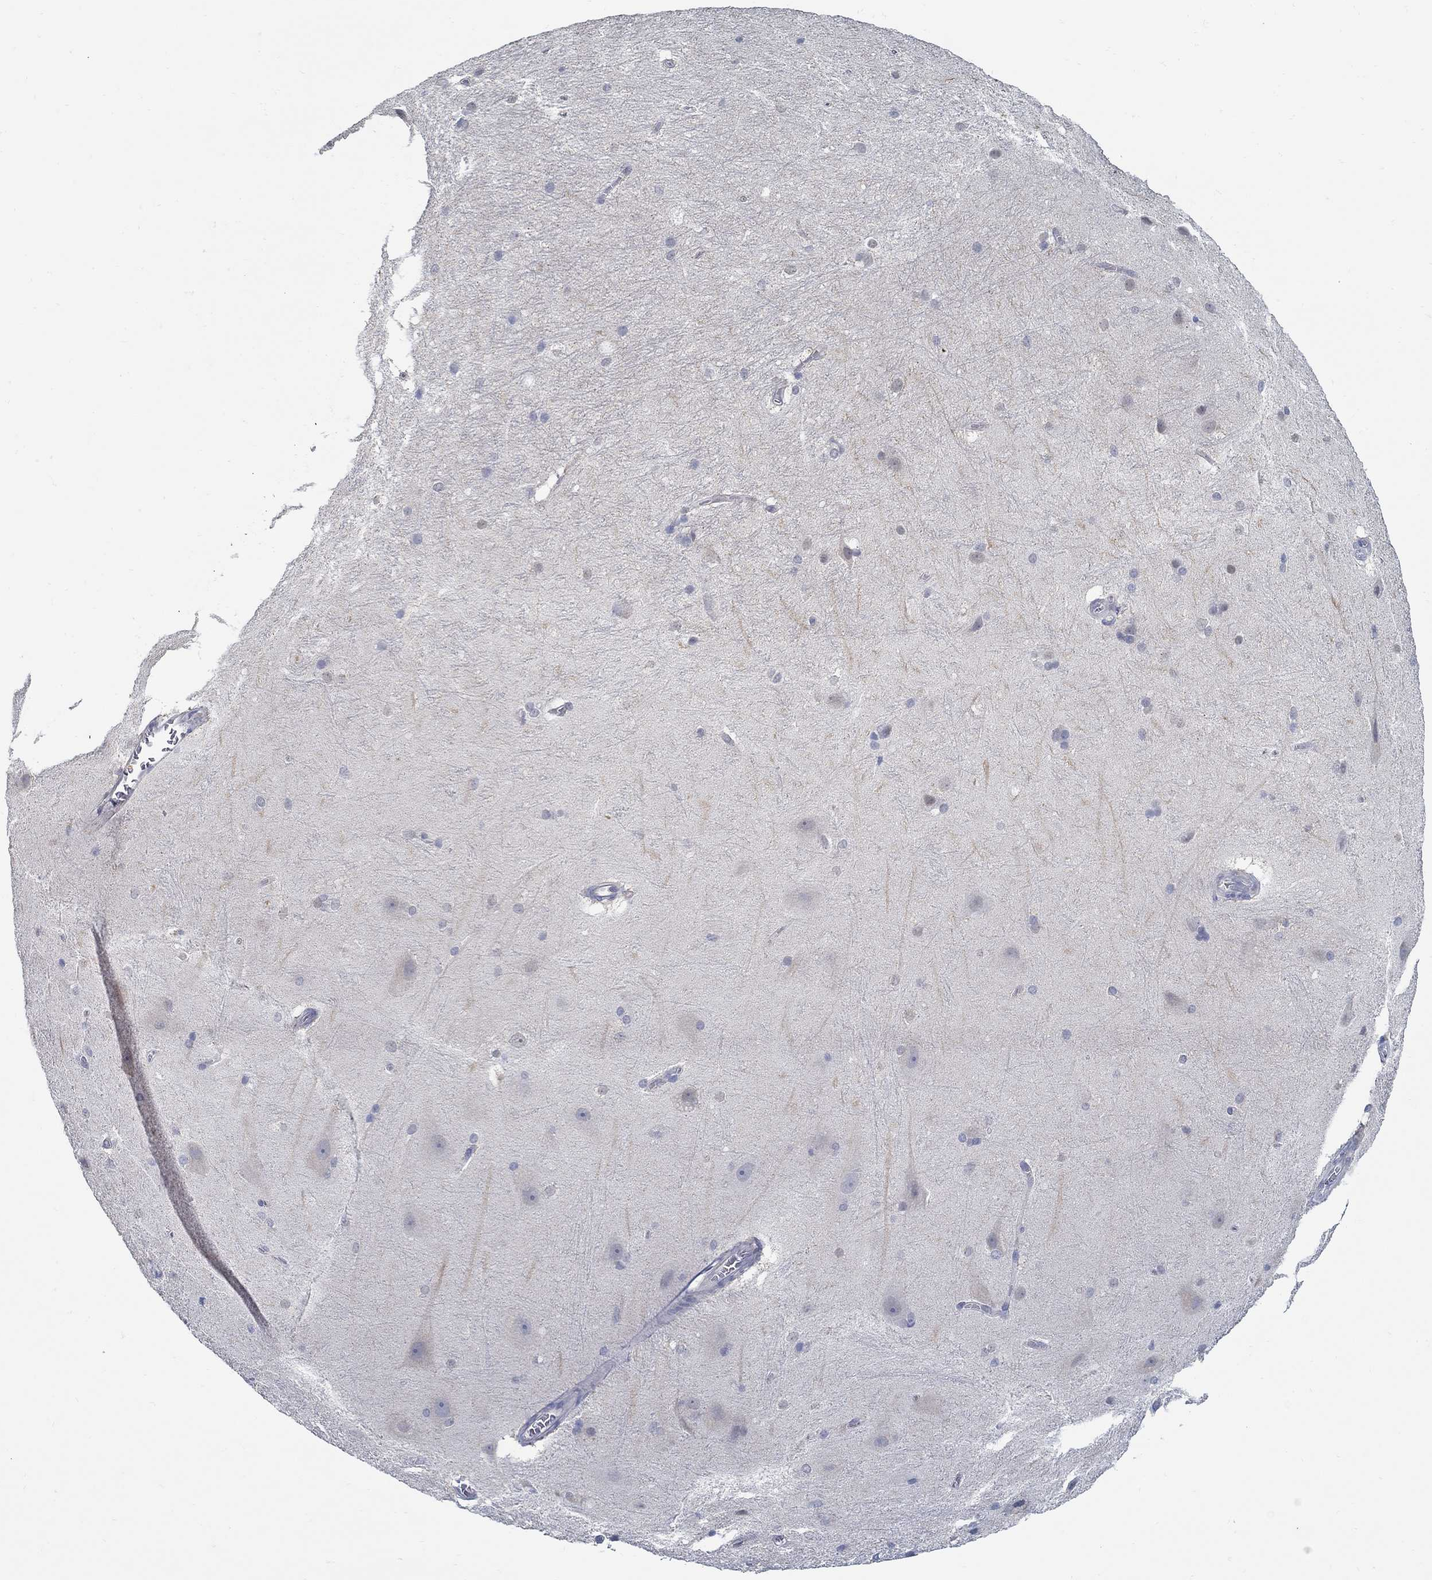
{"staining": {"intensity": "negative", "quantity": "none", "location": "none"}, "tissue": "hippocampus", "cell_type": "Glial cells", "image_type": "normal", "snomed": [{"axis": "morphology", "description": "Normal tissue, NOS"}, {"axis": "topography", "description": "Cerebral cortex"}, {"axis": "topography", "description": "Hippocampus"}], "caption": "This is an IHC micrograph of benign hippocampus. There is no staining in glial cells.", "gene": "PCDH11X", "patient": {"sex": "female", "age": 19}}